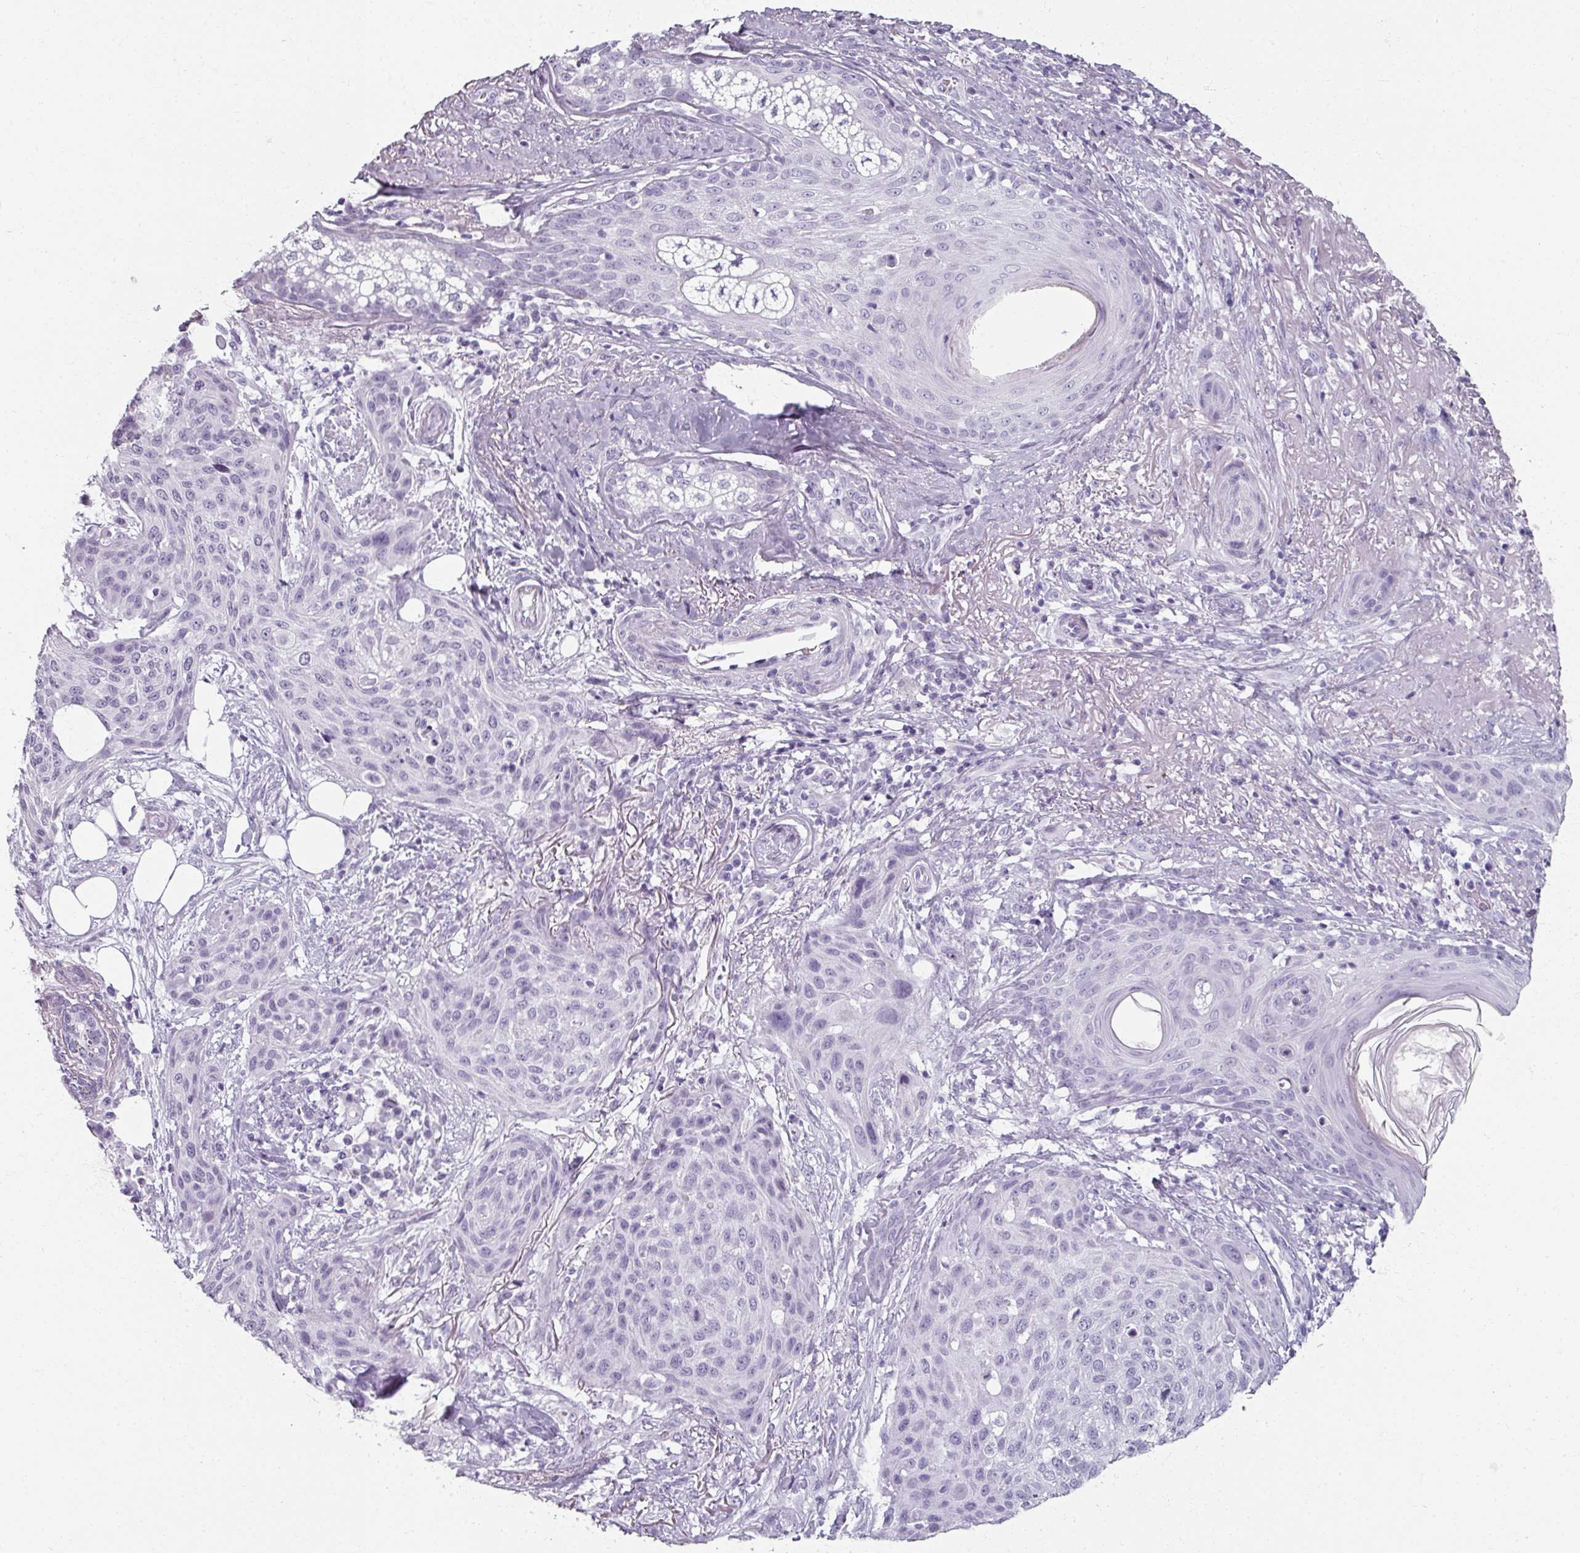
{"staining": {"intensity": "negative", "quantity": "none", "location": "none"}, "tissue": "skin cancer", "cell_type": "Tumor cells", "image_type": "cancer", "snomed": [{"axis": "morphology", "description": "Squamous cell carcinoma, NOS"}, {"axis": "topography", "description": "Skin"}], "caption": "Tumor cells are negative for protein expression in human skin cancer.", "gene": "REG3G", "patient": {"sex": "female", "age": 87}}